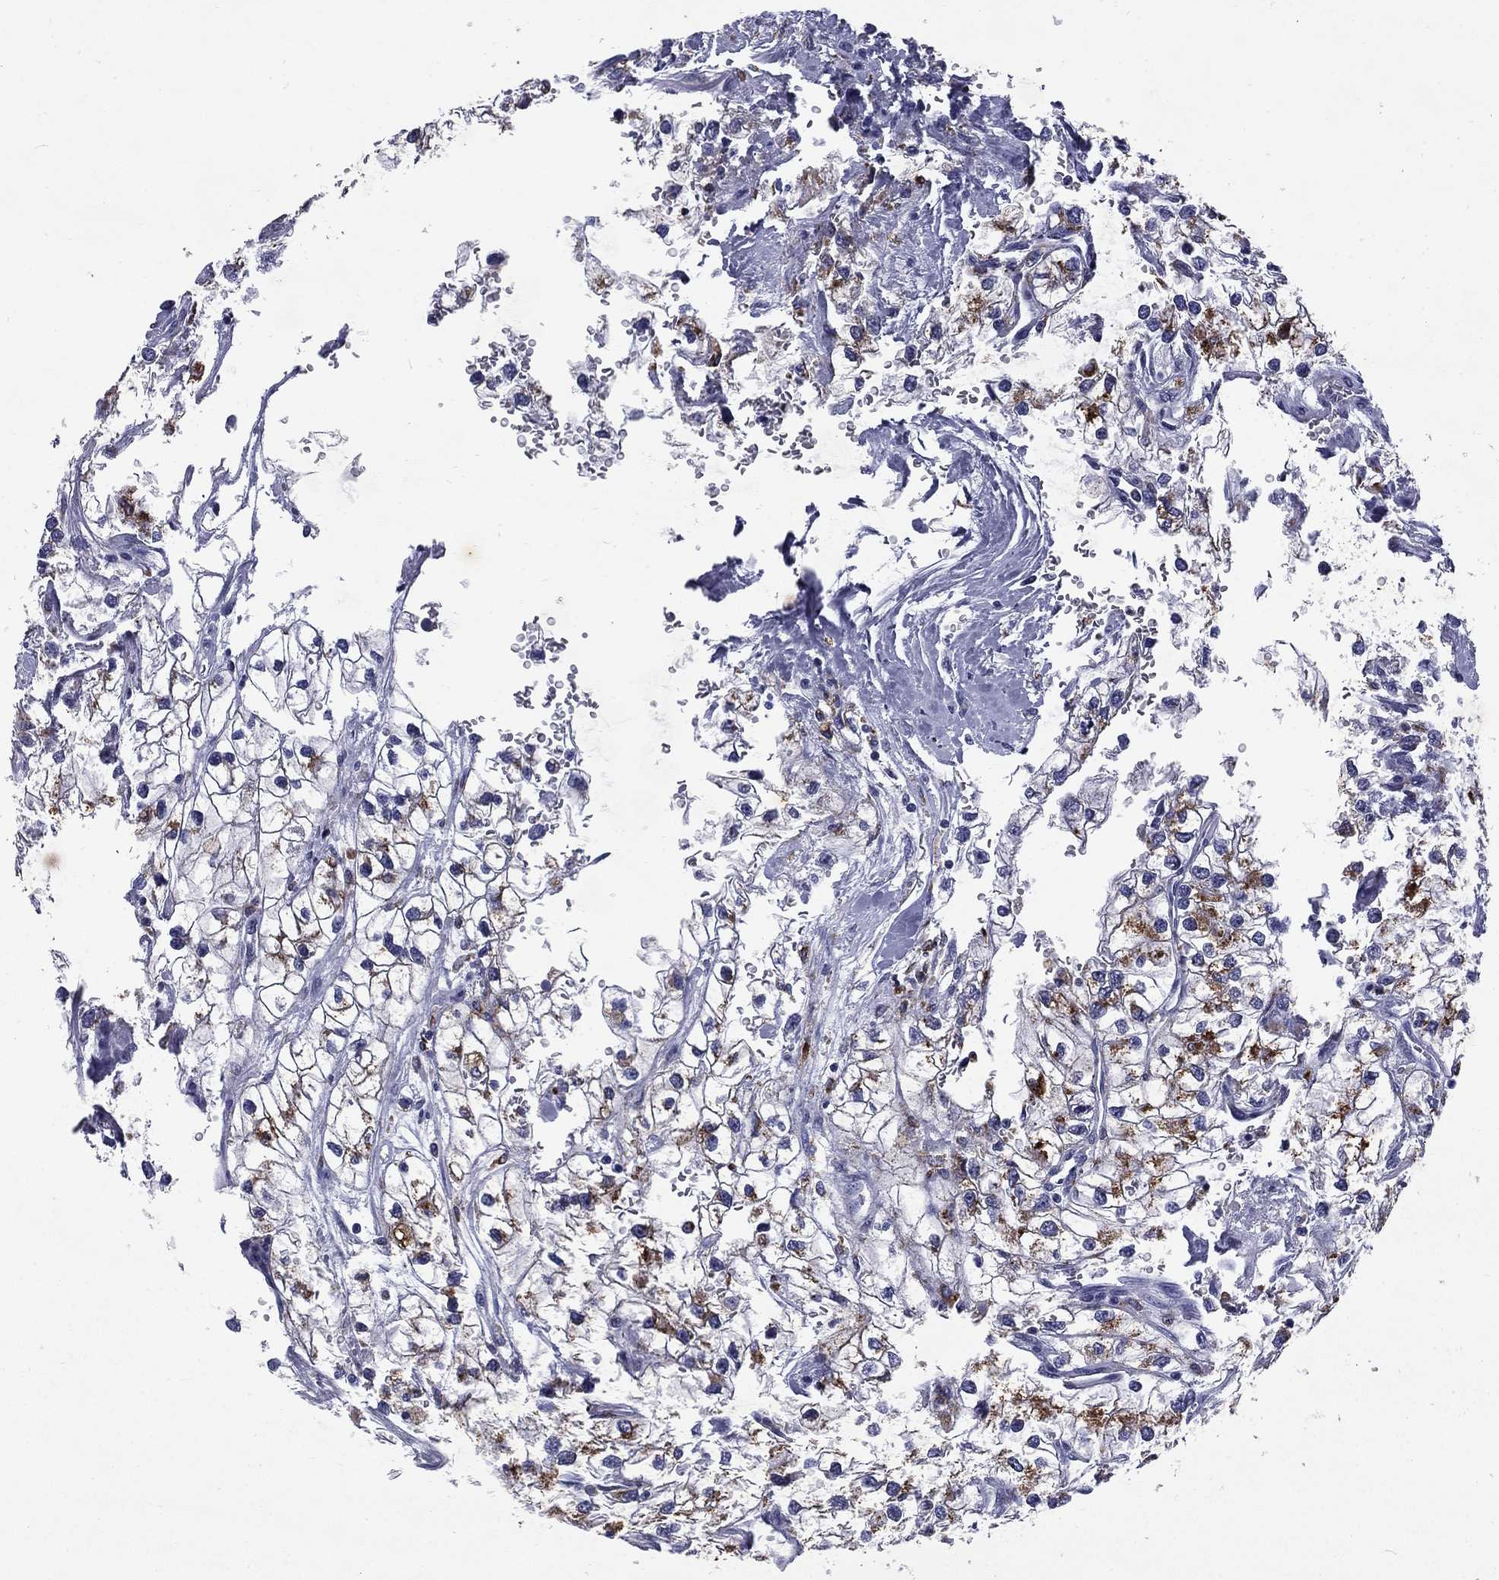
{"staining": {"intensity": "moderate", "quantity": "<25%", "location": "cytoplasmic/membranous"}, "tissue": "renal cancer", "cell_type": "Tumor cells", "image_type": "cancer", "snomed": [{"axis": "morphology", "description": "Adenocarcinoma, NOS"}, {"axis": "topography", "description": "Kidney"}], "caption": "High-power microscopy captured an immunohistochemistry (IHC) histopathology image of adenocarcinoma (renal), revealing moderate cytoplasmic/membranous positivity in approximately <25% of tumor cells.", "gene": "MADCAM1", "patient": {"sex": "male", "age": 59}}